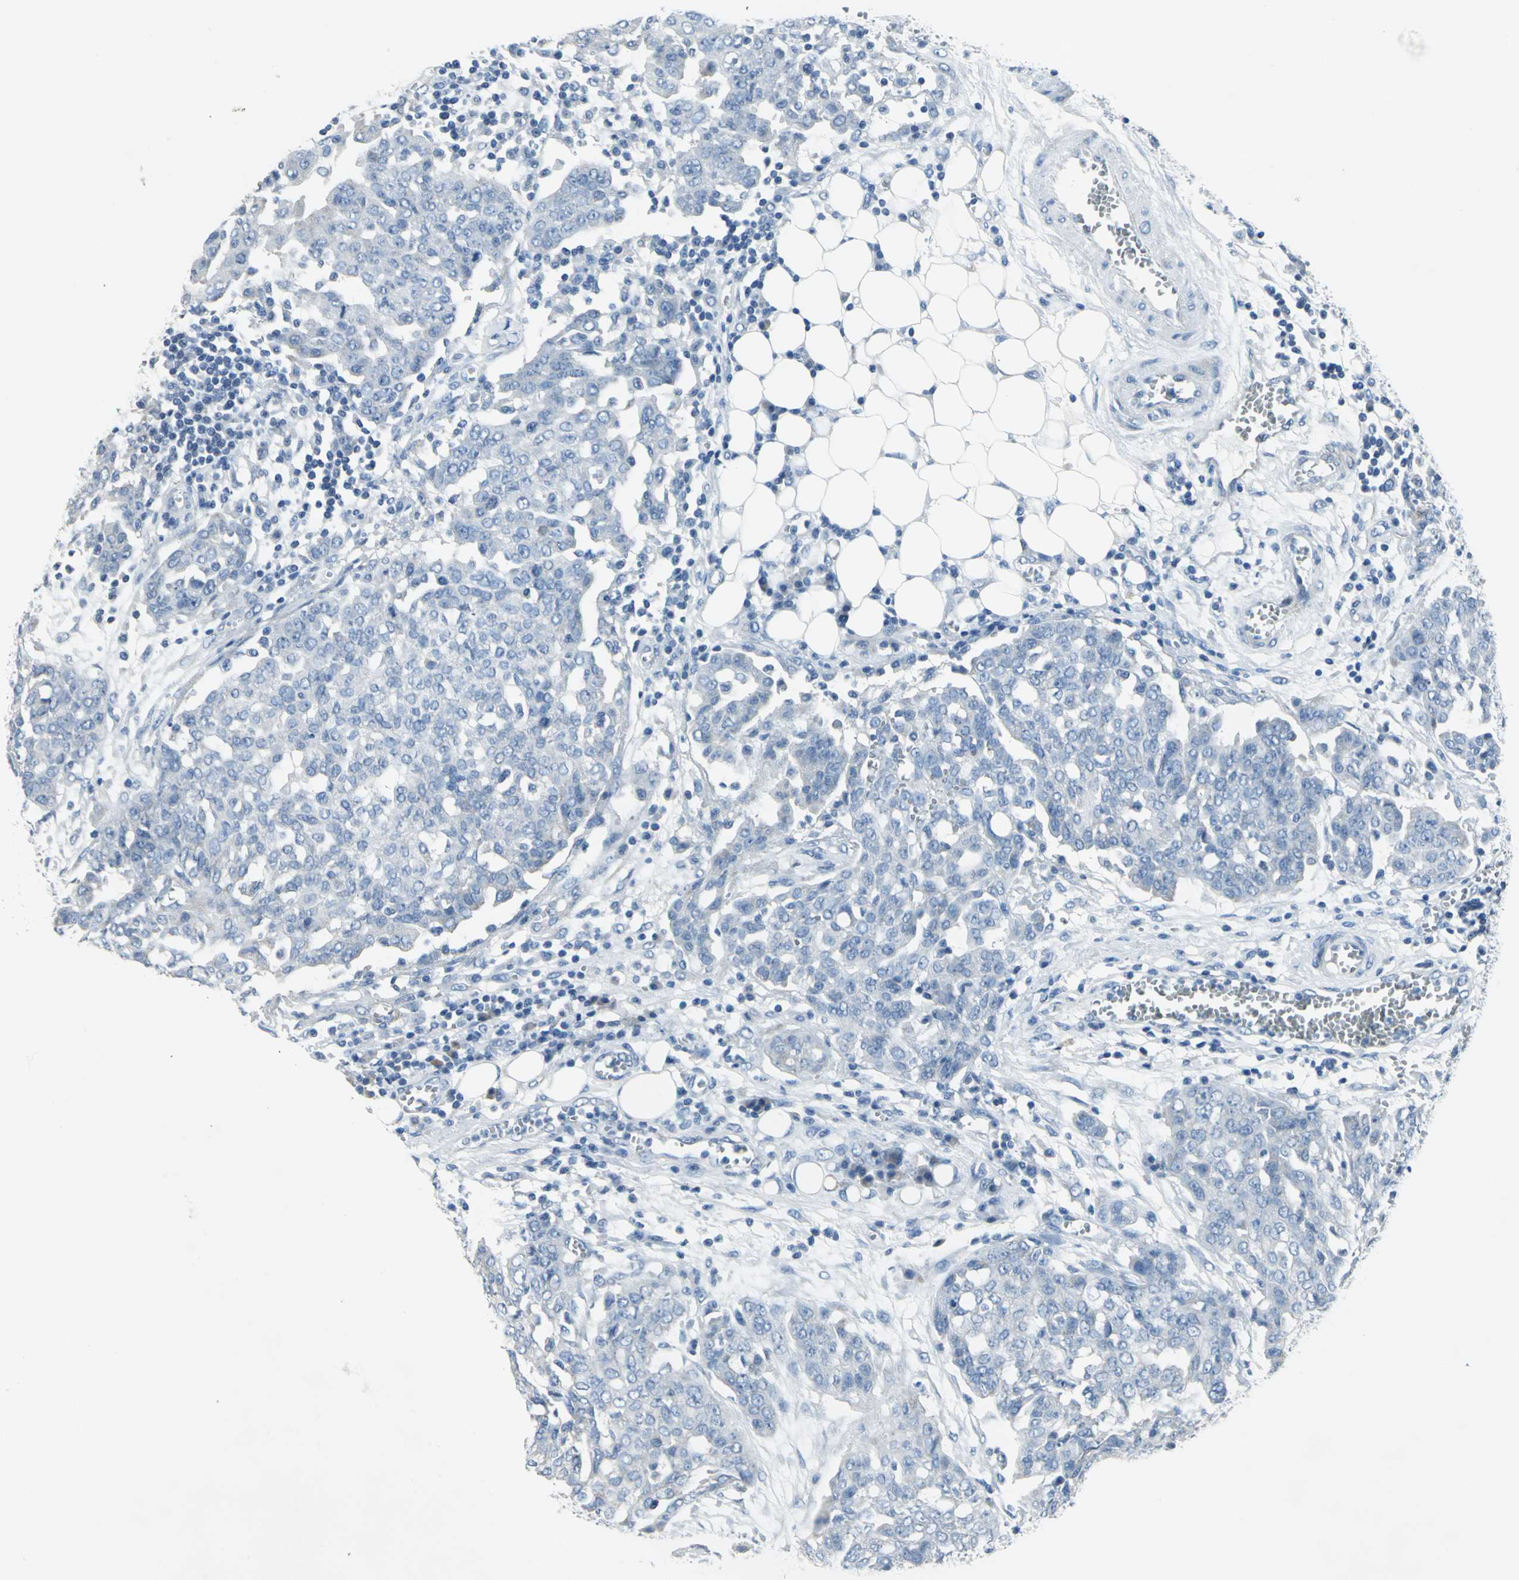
{"staining": {"intensity": "negative", "quantity": "none", "location": "none"}, "tissue": "ovarian cancer", "cell_type": "Tumor cells", "image_type": "cancer", "snomed": [{"axis": "morphology", "description": "Cystadenocarcinoma, serous, NOS"}, {"axis": "topography", "description": "Soft tissue"}, {"axis": "topography", "description": "Ovary"}], "caption": "This photomicrograph is of ovarian cancer stained with IHC to label a protein in brown with the nuclei are counter-stained blue. There is no positivity in tumor cells. Brightfield microscopy of IHC stained with DAB (brown) and hematoxylin (blue), captured at high magnification.", "gene": "DNAI2", "patient": {"sex": "female", "age": 57}}